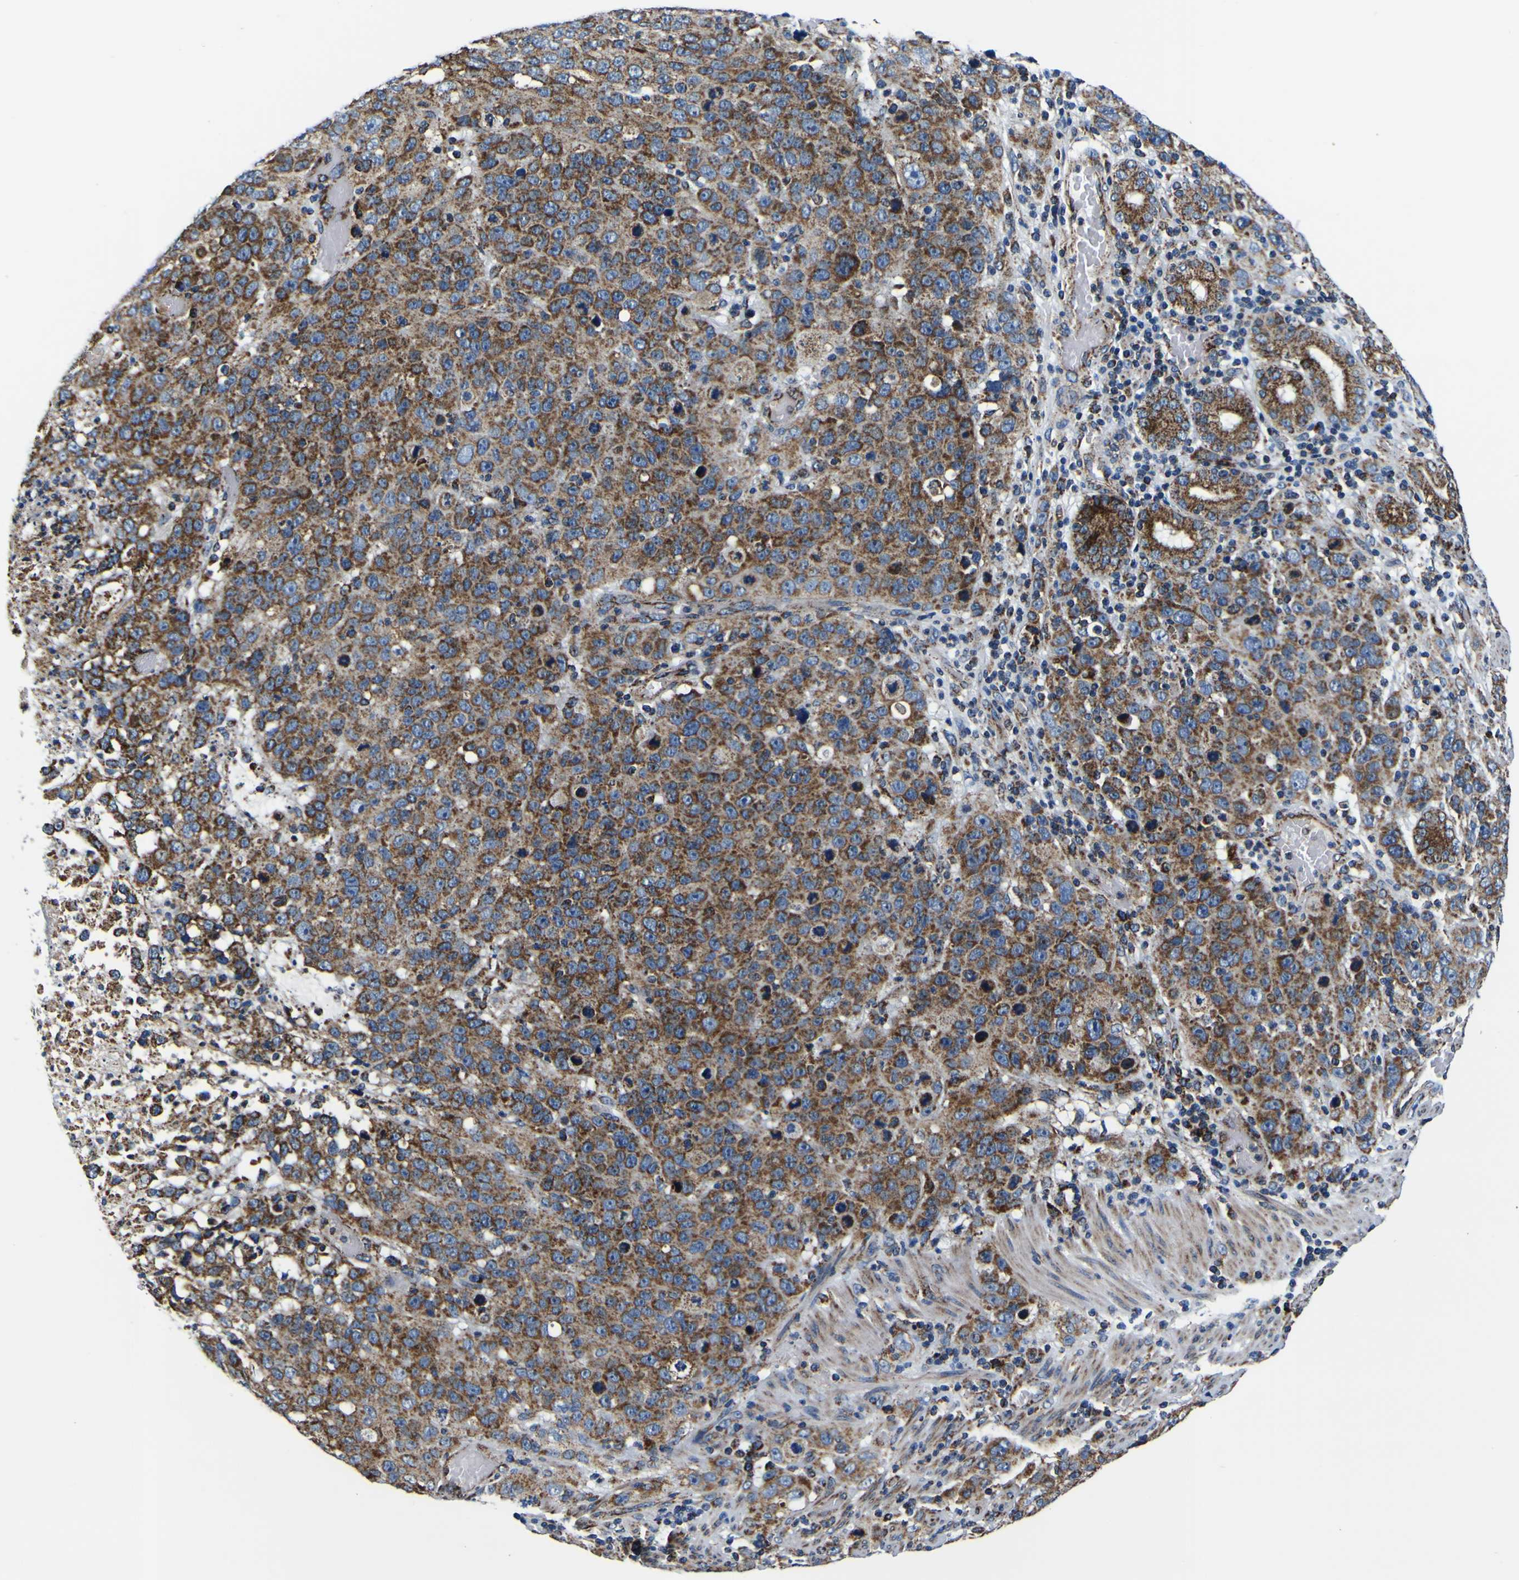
{"staining": {"intensity": "moderate", "quantity": ">75%", "location": "cytoplasmic/membranous"}, "tissue": "stomach cancer", "cell_type": "Tumor cells", "image_type": "cancer", "snomed": [{"axis": "morphology", "description": "Normal tissue, NOS"}, {"axis": "morphology", "description": "Adenocarcinoma, NOS"}, {"axis": "topography", "description": "Stomach"}], "caption": "Stomach cancer stained with a brown dye displays moderate cytoplasmic/membranous positive expression in approximately >75% of tumor cells.", "gene": "PTRH2", "patient": {"sex": "male", "age": 48}}